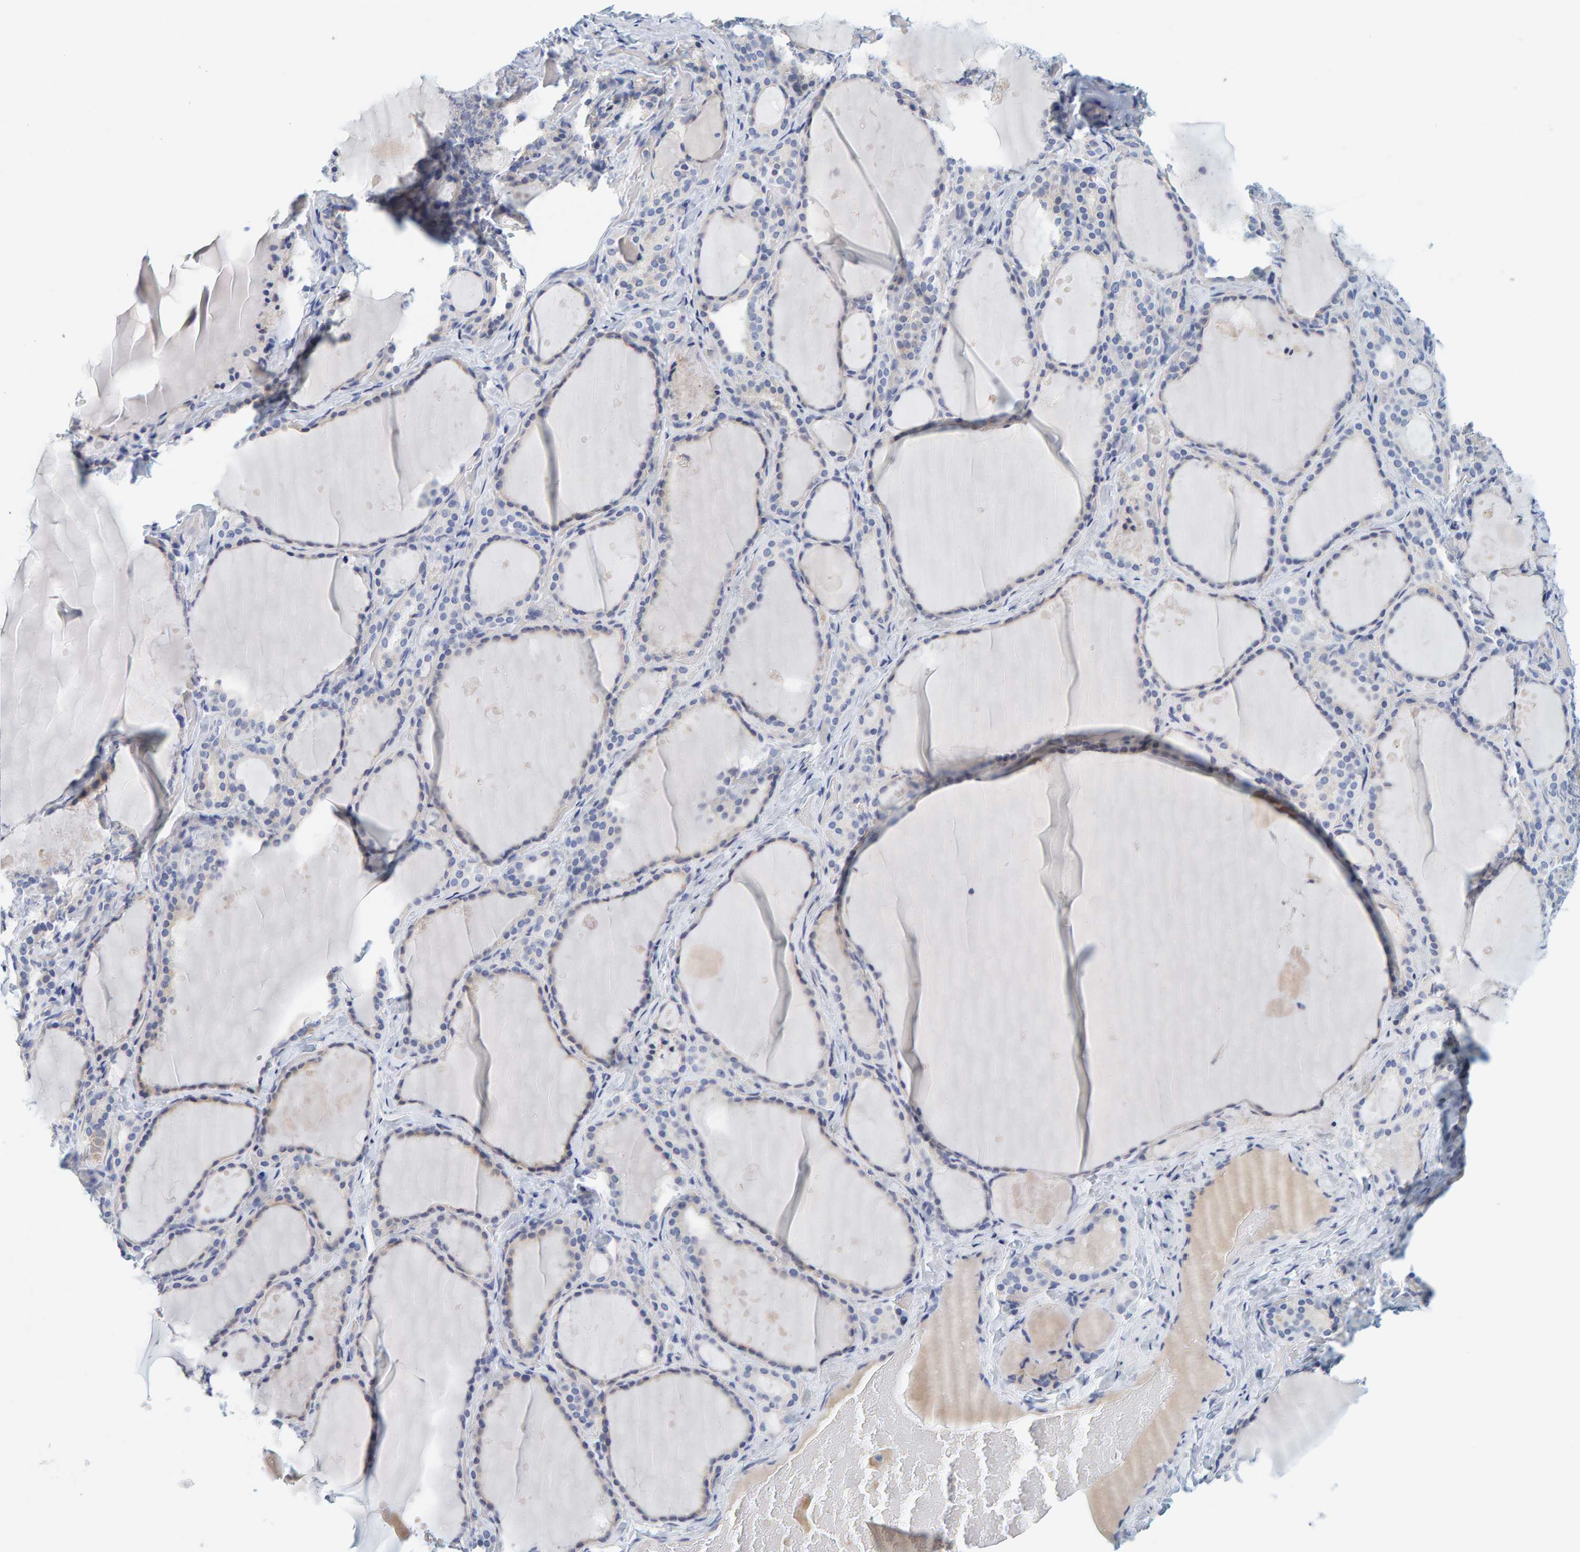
{"staining": {"intensity": "negative", "quantity": "none", "location": "none"}, "tissue": "thyroid gland", "cell_type": "Glandular cells", "image_type": "normal", "snomed": [{"axis": "morphology", "description": "Normal tissue, NOS"}, {"axis": "topography", "description": "Thyroid gland"}], "caption": "Immunohistochemical staining of benign human thyroid gland shows no significant expression in glandular cells.", "gene": "MOG", "patient": {"sex": "female", "age": 44}}